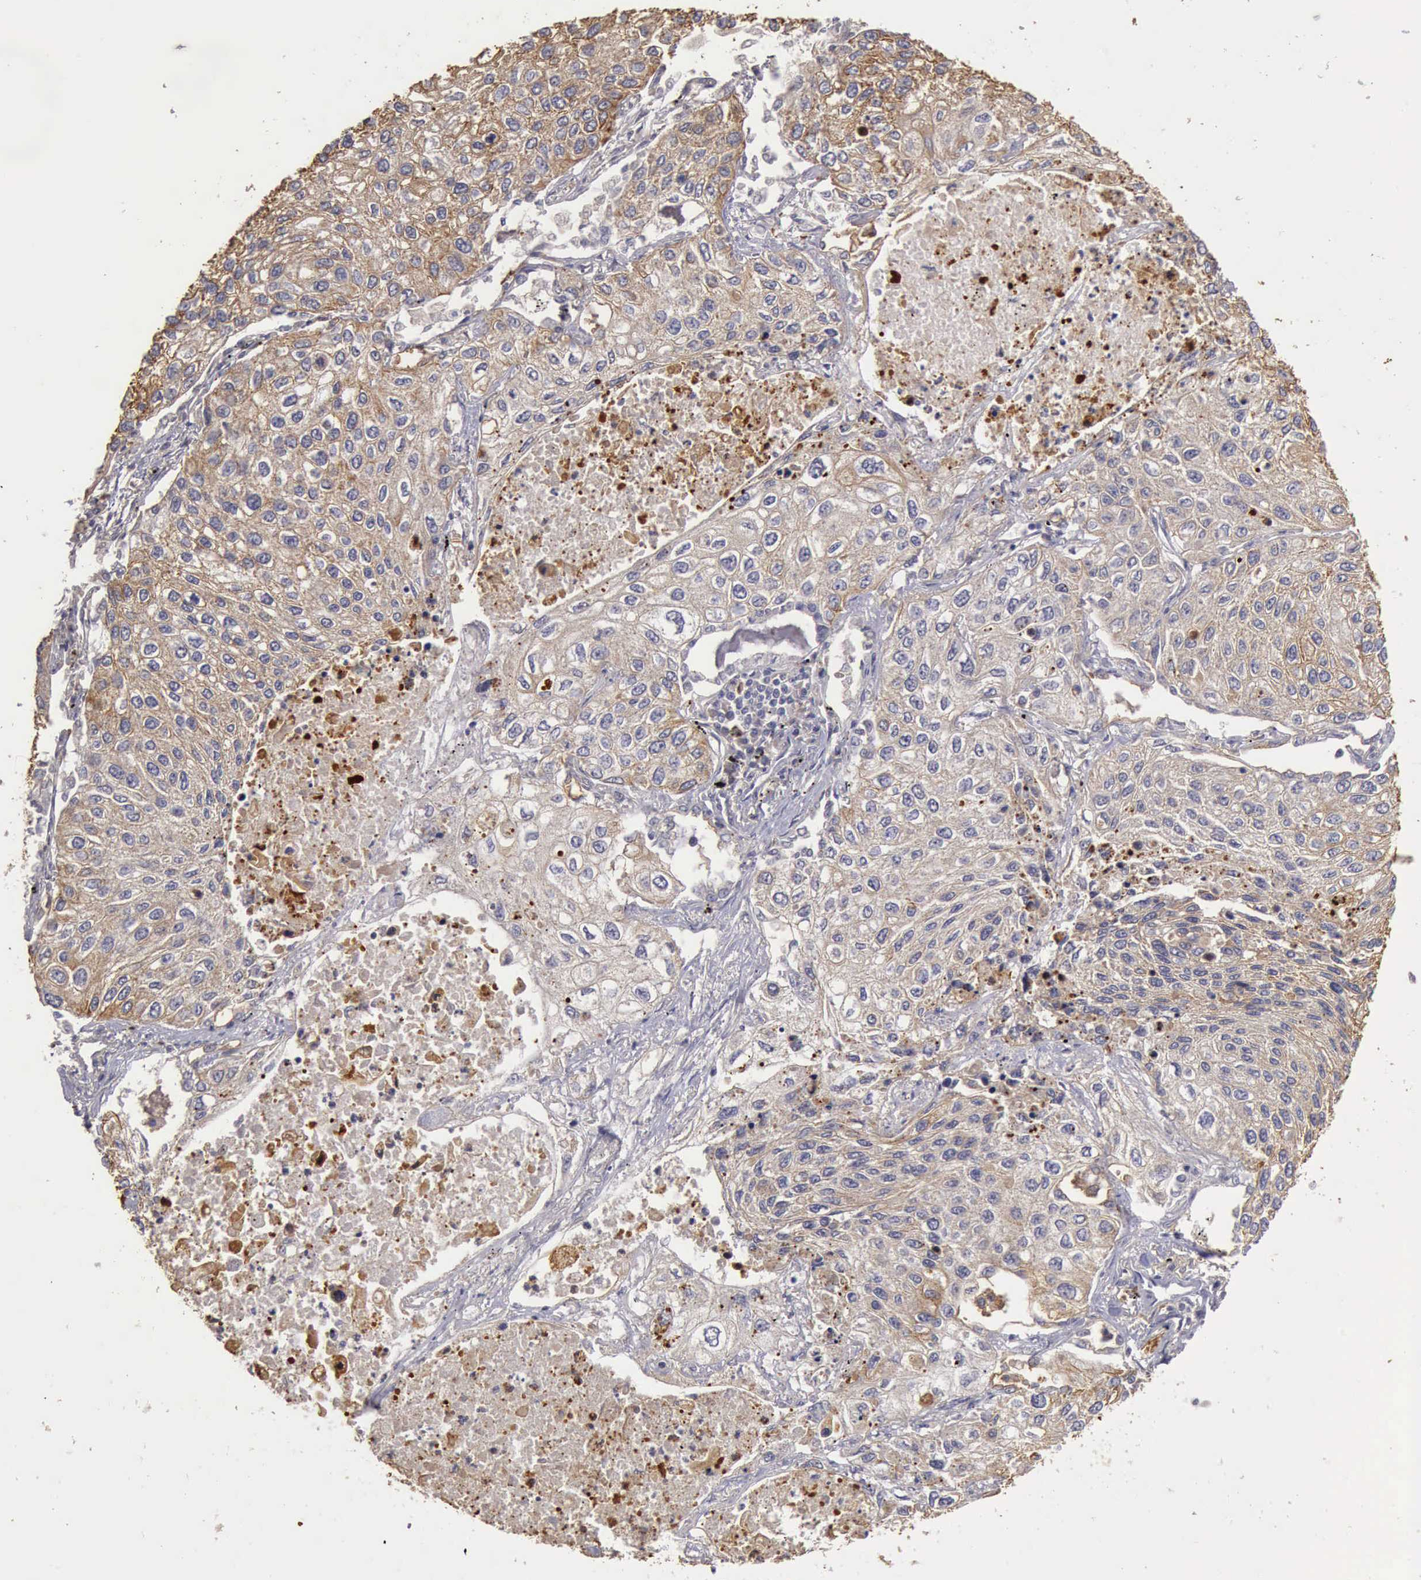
{"staining": {"intensity": "negative", "quantity": "none", "location": "none"}, "tissue": "lung cancer", "cell_type": "Tumor cells", "image_type": "cancer", "snomed": [{"axis": "morphology", "description": "Squamous cell carcinoma, NOS"}, {"axis": "topography", "description": "Lung"}], "caption": "A micrograph of human lung cancer (squamous cell carcinoma) is negative for staining in tumor cells.", "gene": "BMX", "patient": {"sex": "male", "age": 75}}